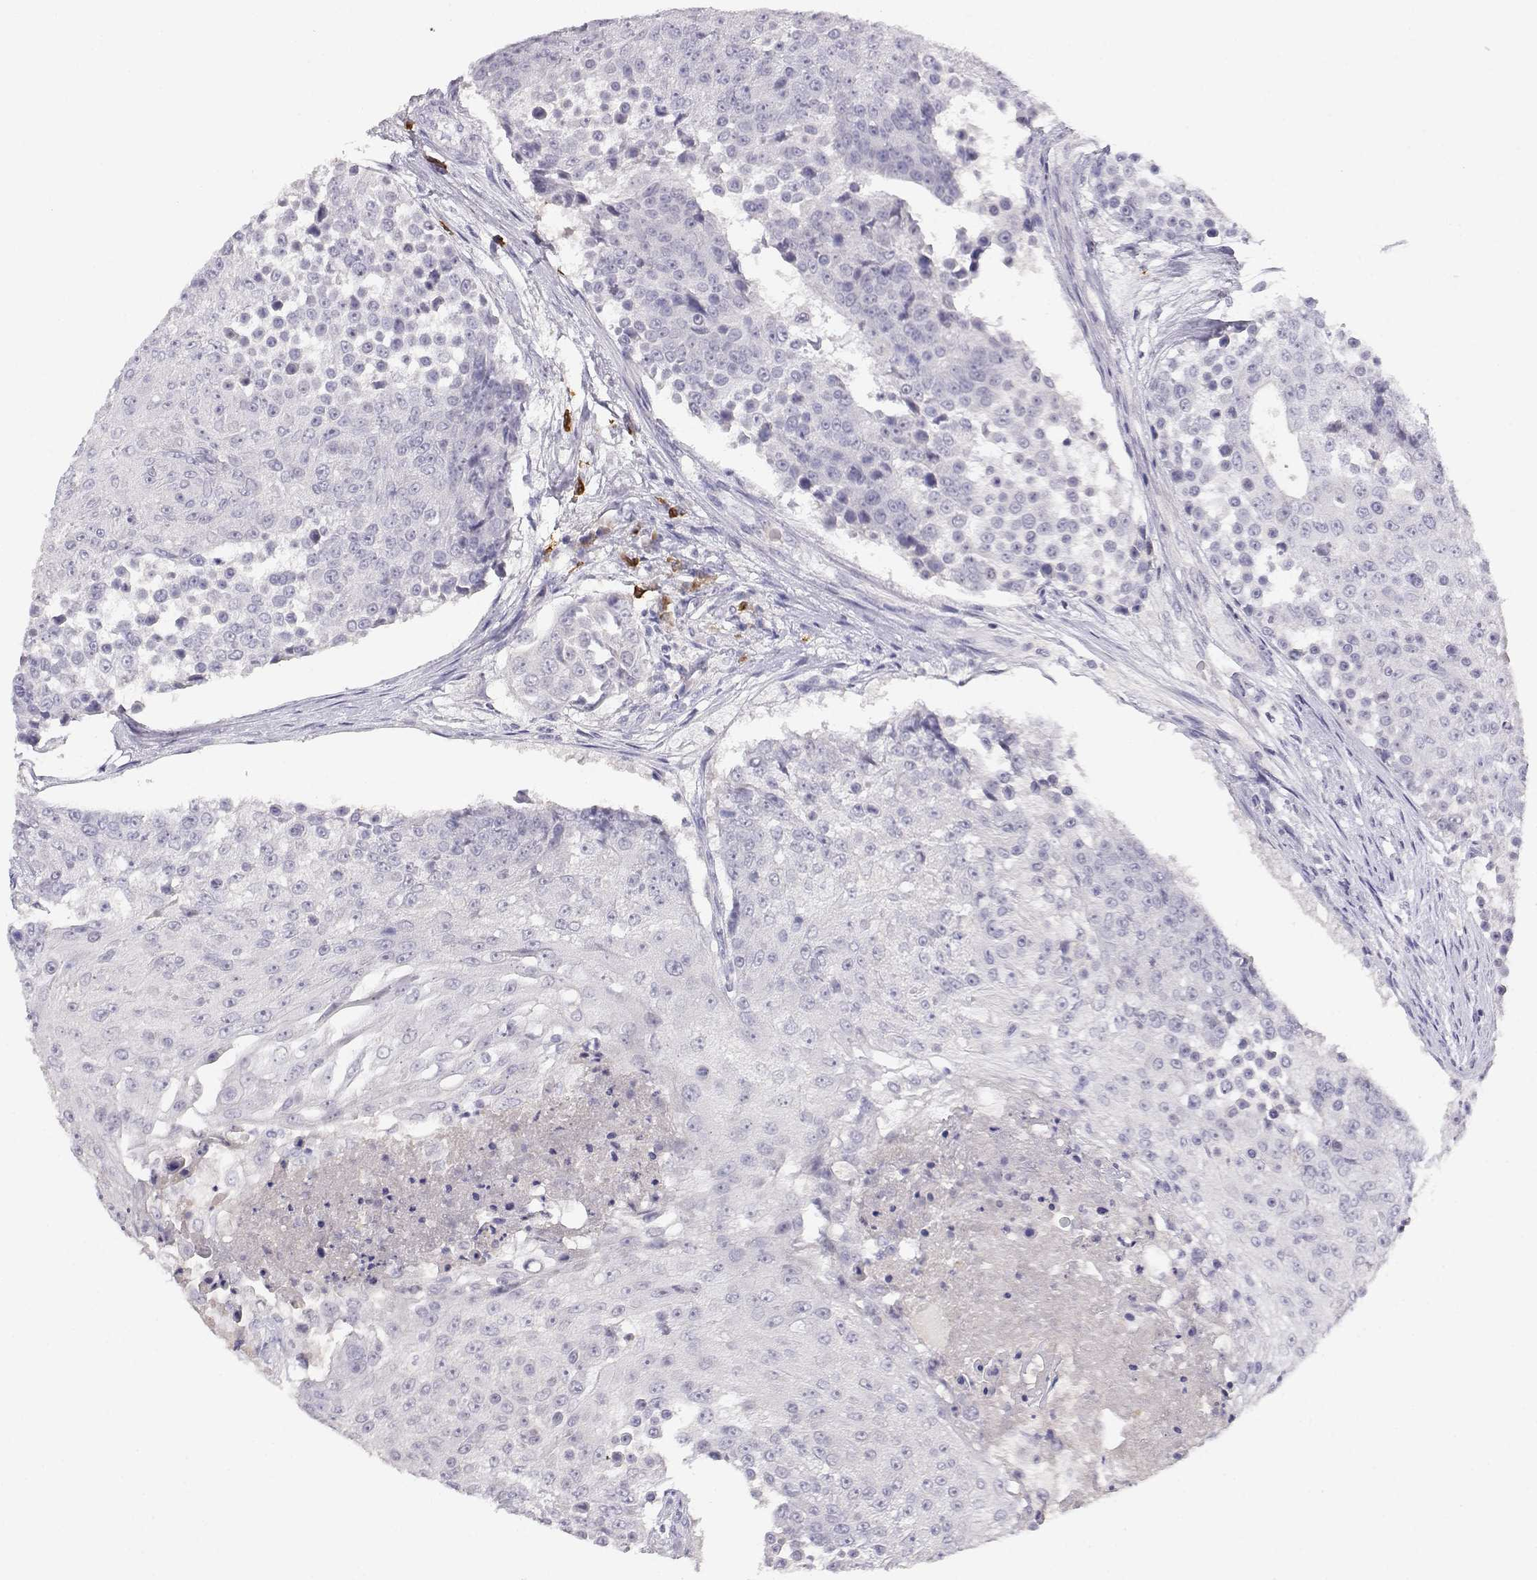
{"staining": {"intensity": "negative", "quantity": "none", "location": "none"}, "tissue": "urothelial cancer", "cell_type": "Tumor cells", "image_type": "cancer", "snomed": [{"axis": "morphology", "description": "Urothelial carcinoma, High grade"}, {"axis": "topography", "description": "Urinary bladder"}], "caption": "DAB immunohistochemical staining of urothelial cancer displays no significant expression in tumor cells. The staining was performed using DAB (3,3'-diaminobenzidine) to visualize the protein expression in brown, while the nuclei were stained in blue with hematoxylin (Magnification: 20x).", "gene": "CDHR1", "patient": {"sex": "female", "age": 63}}